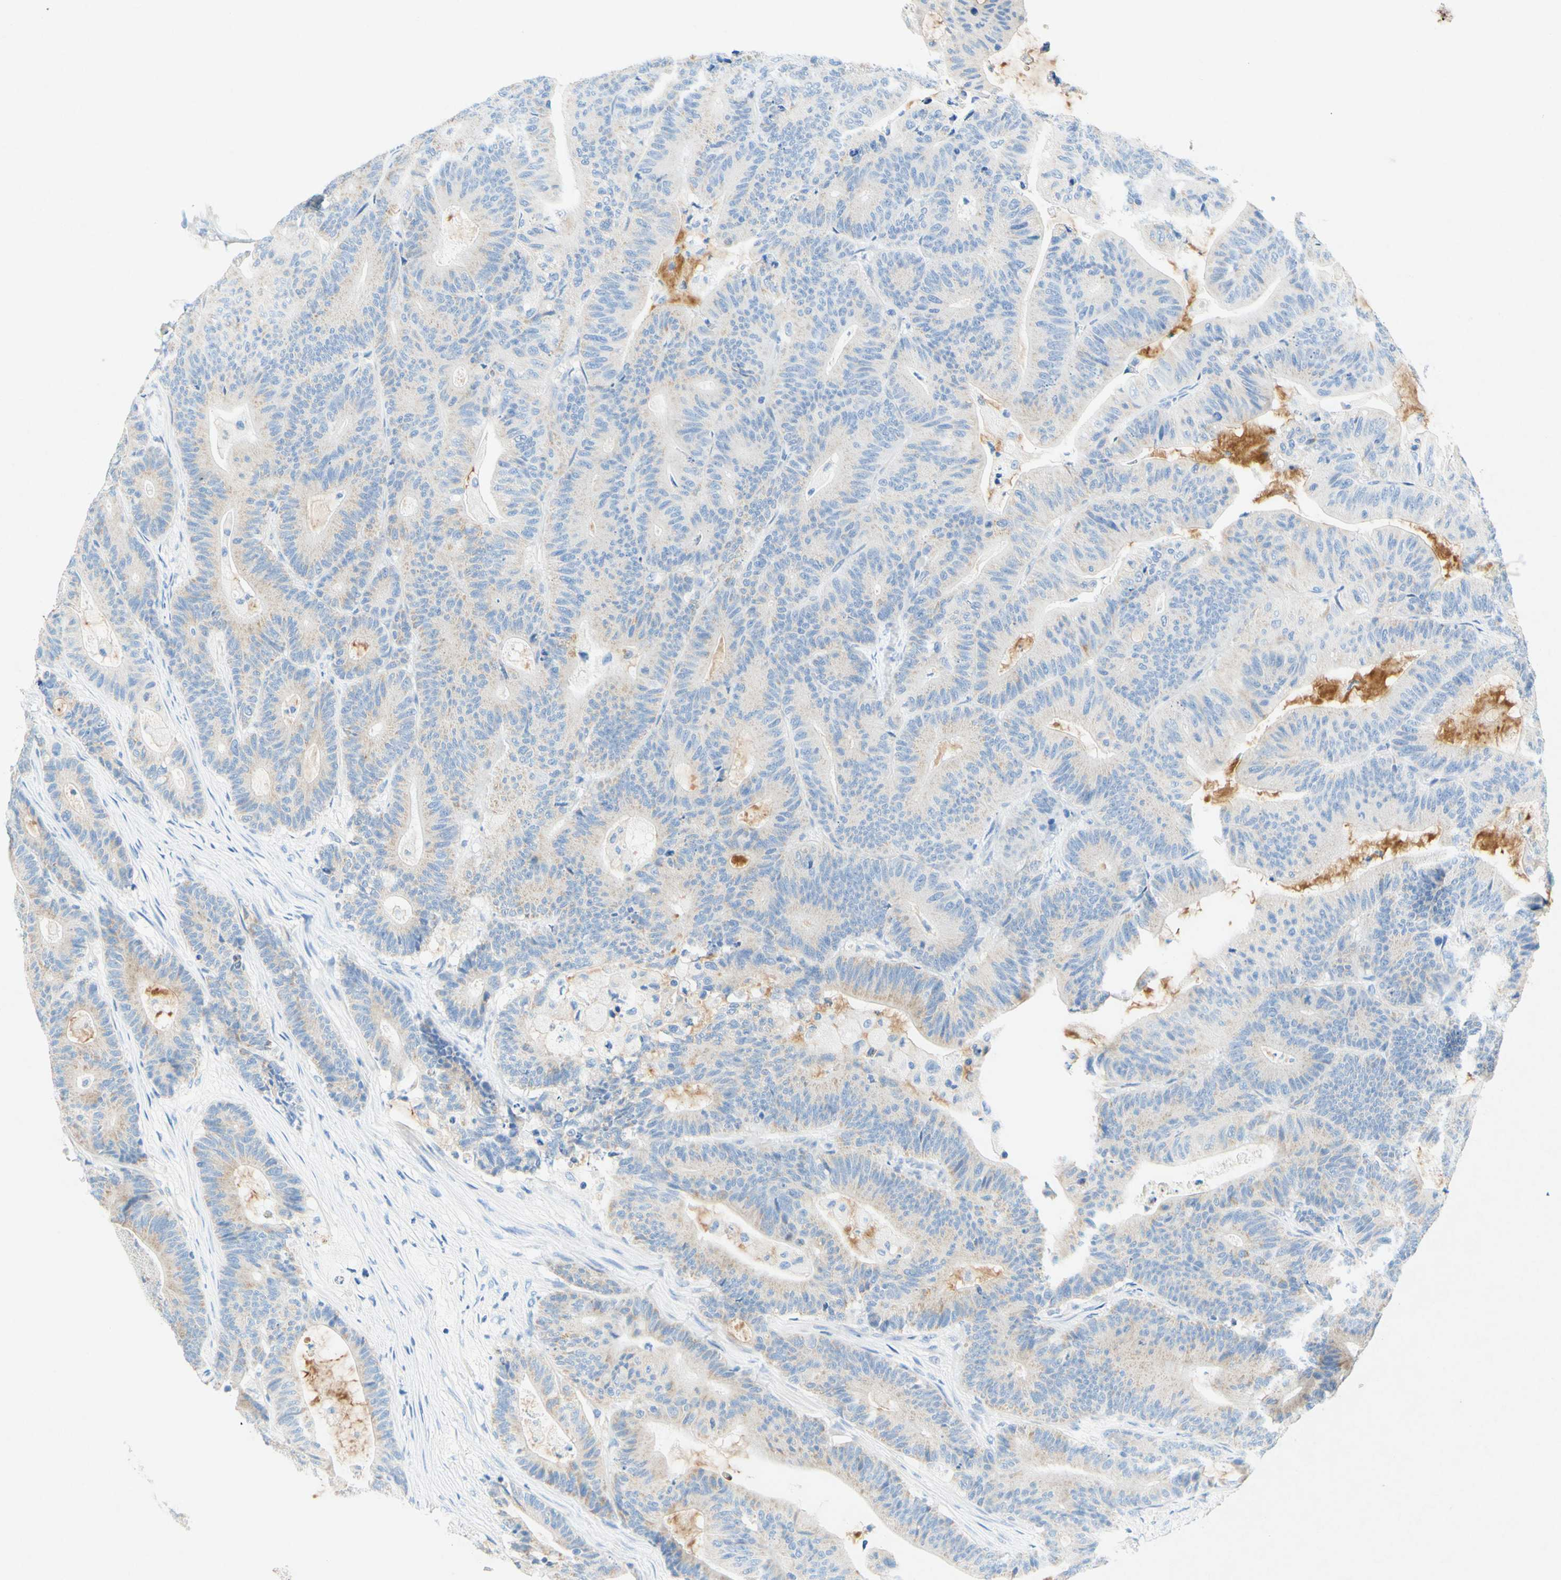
{"staining": {"intensity": "negative", "quantity": "none", "location": "none"}, "tissue": "colorectal cancer", "cell_type": "Tumor cells", "image_type": "cancer", "snomed": [{"axis": "morphology", "description": "Adenocarcinoma, NOS"}, {"axis": "topography", "description": "Colon"}], "caption": "DAB immunohistochemical staining of adenocarcinoma (colorectal) displays no significant expression in tumor cells.", "gene": "SLC46A1", "patient": {"sex": "female", "age": 84}}